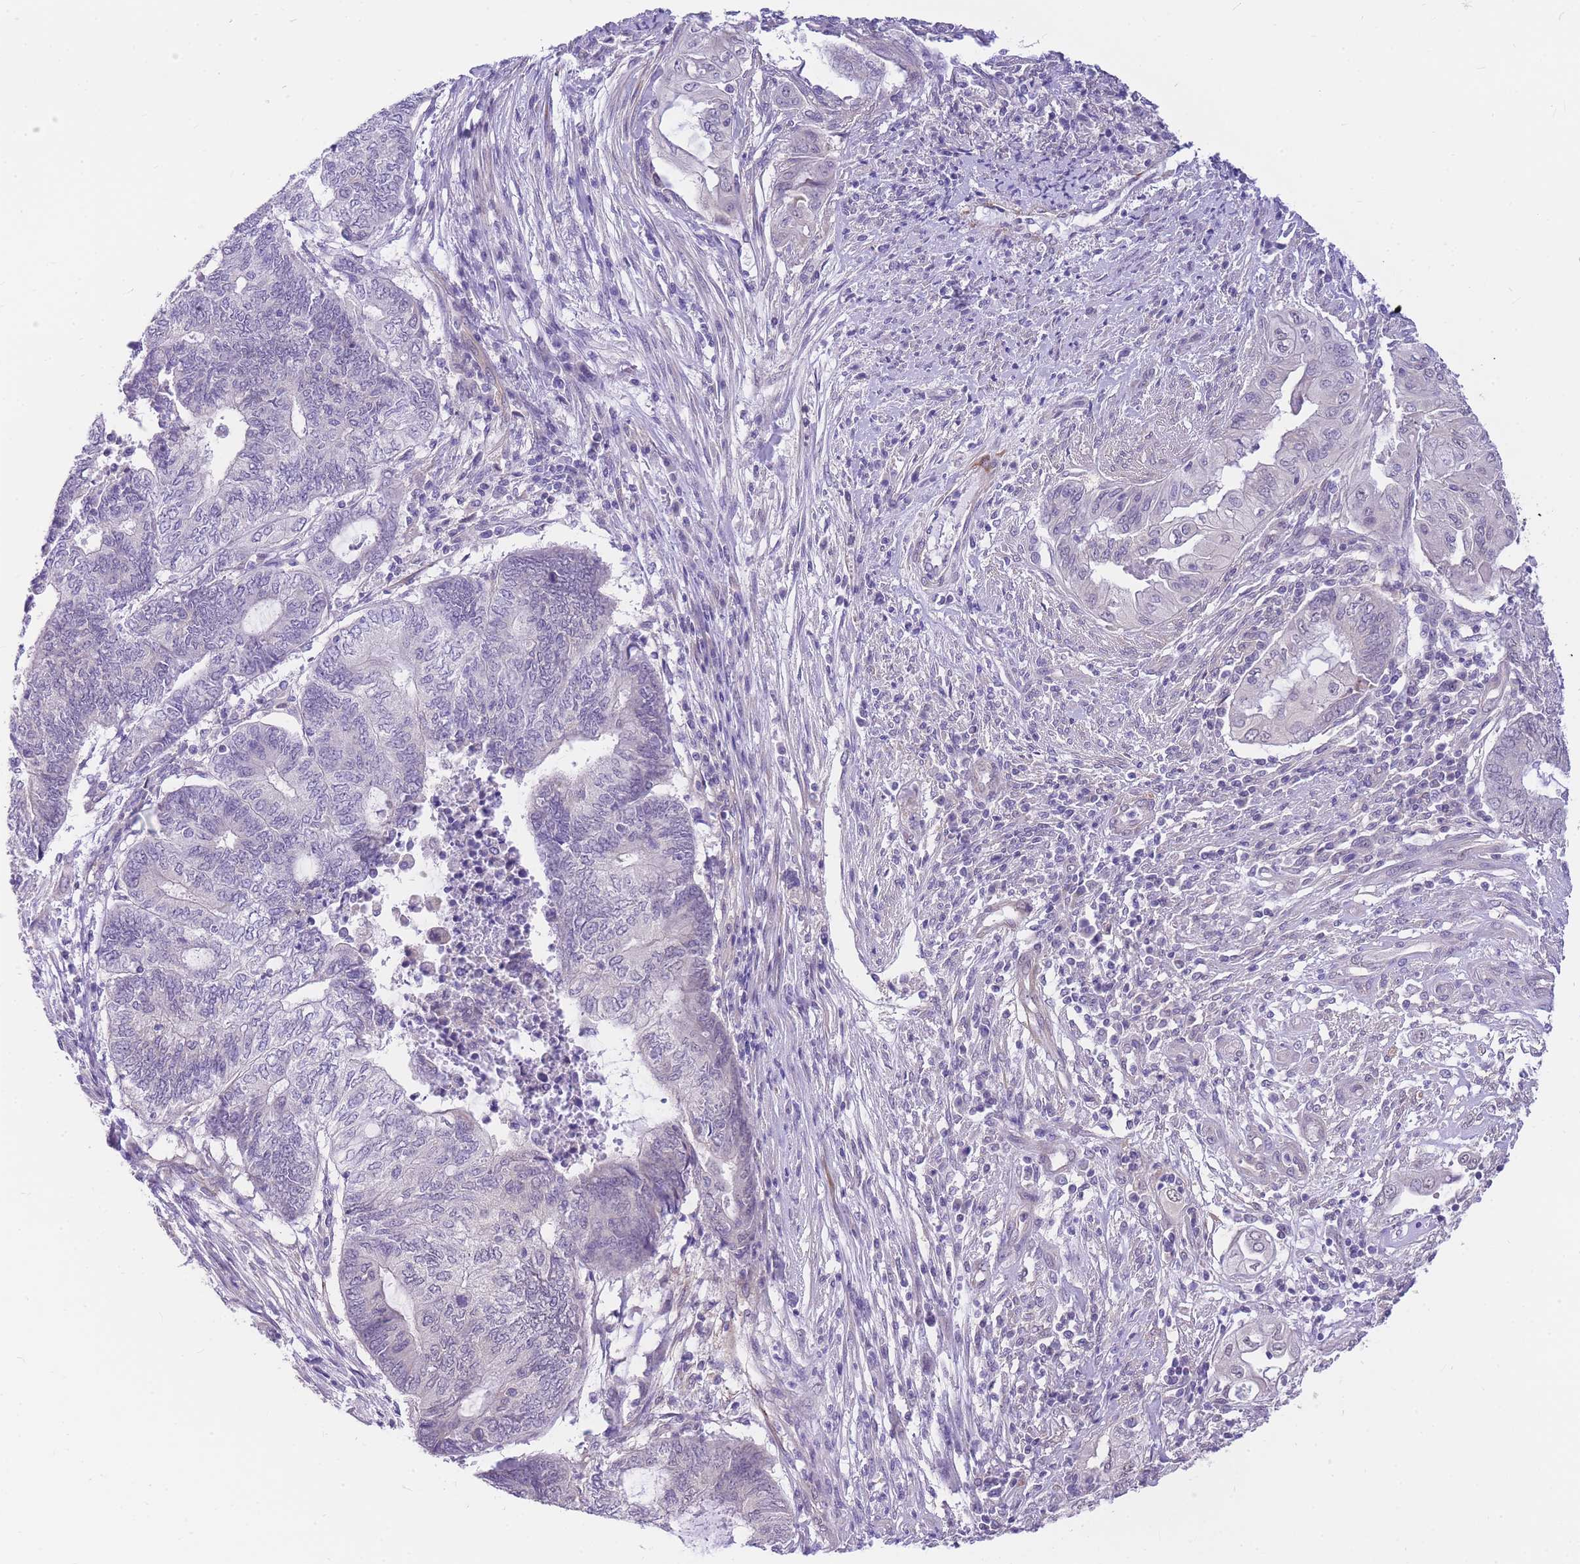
{"staining": {"intensity": "negative", "quantity": "none", "location": "none"}, "tissue": "endometrial cancer", "cell_type": "Tumor cells", "image_type": "cancer", "snomed": [{"axis": "morphology", "description": "Adenocarcinoma, NOS"}, {"axis": "topography", "description": "Uterus"}, {"axis": "topography", "description": "Endometrium"}], "caption": "This is a histopathology image of immunohistochemistry staining of endometrial cancer, which shows no expression in tumor cells.", "gene": "S100PBP", "patient": {"sex": "female", "age": 70}}